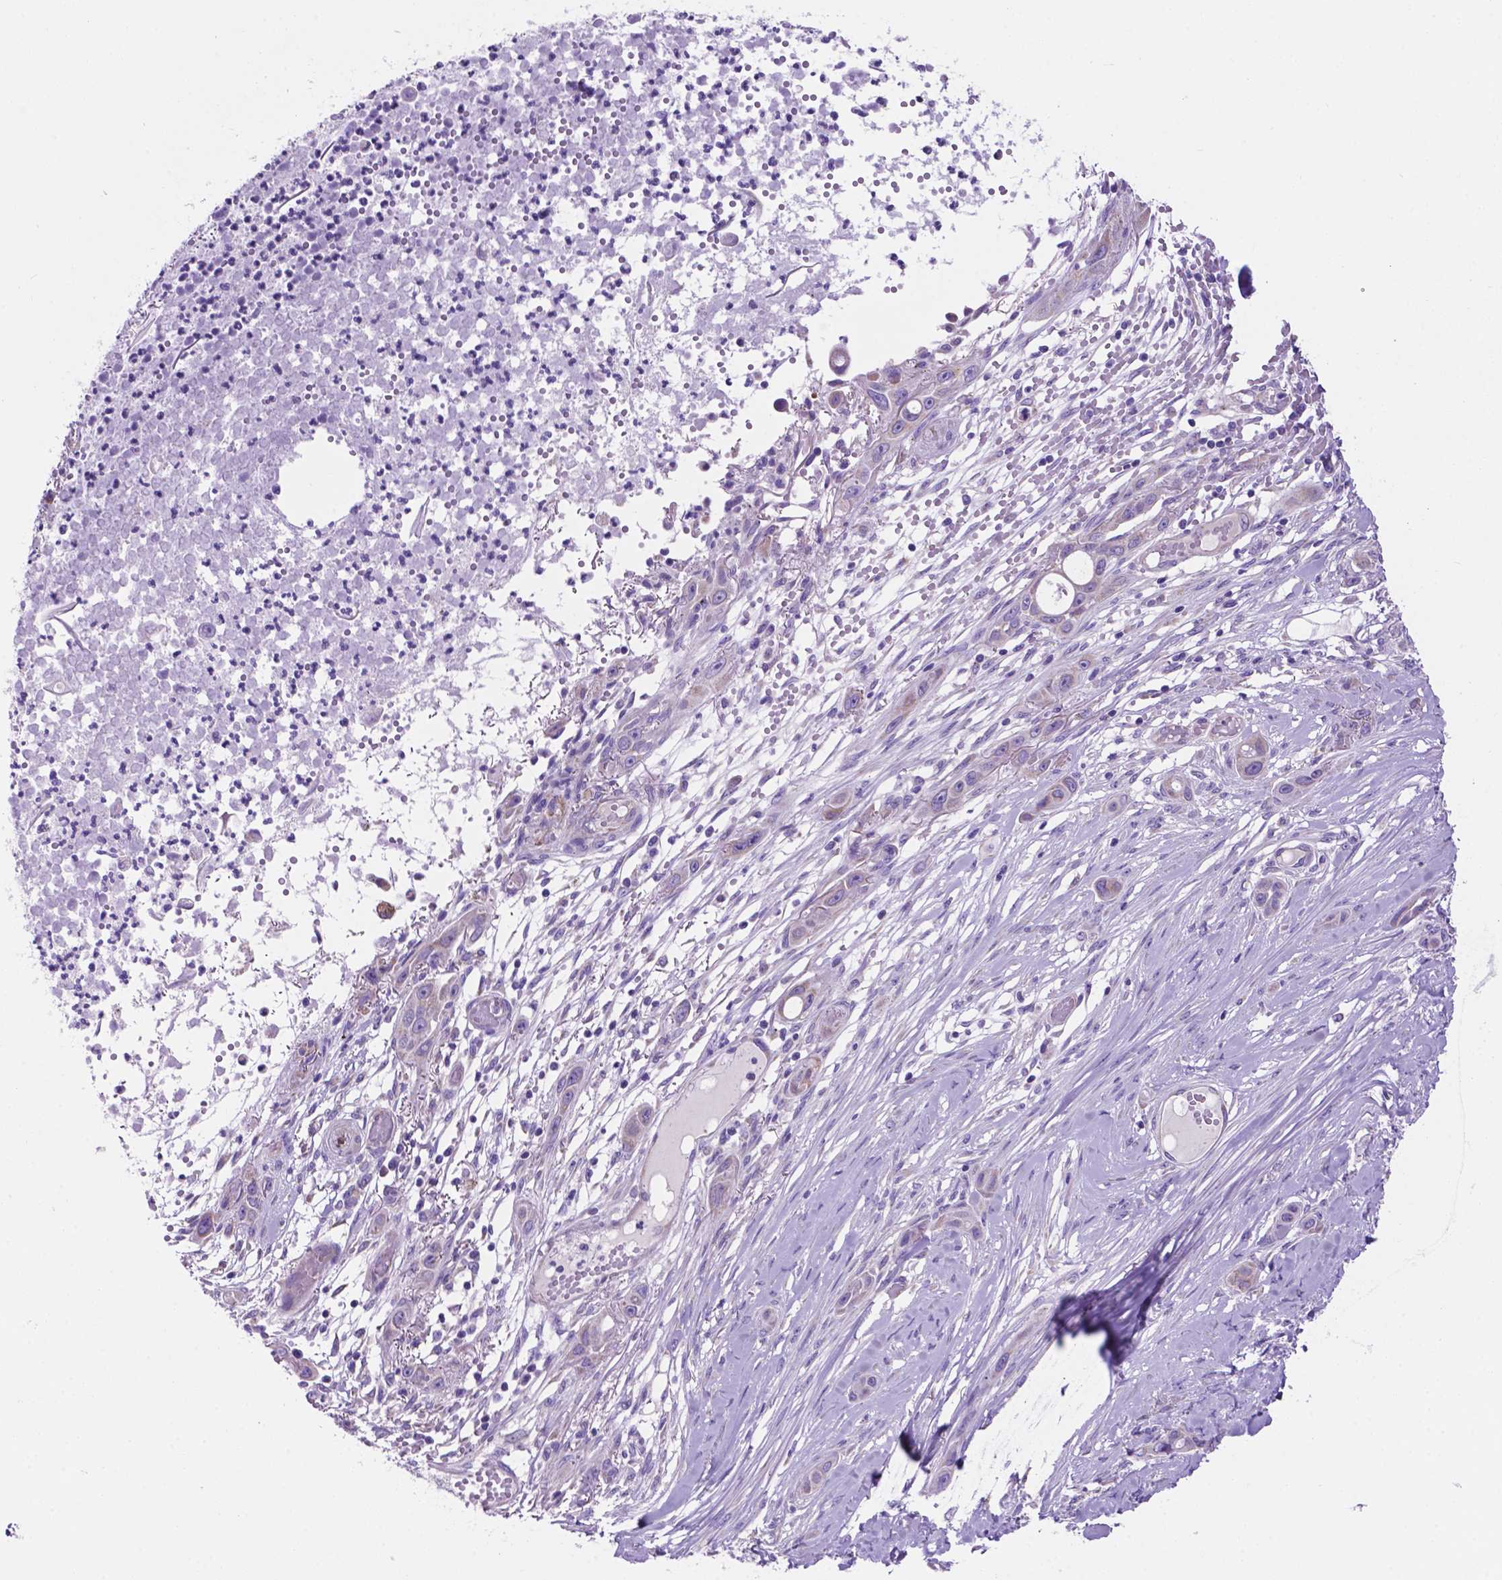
{"staining": {"intensity": "negative", "quantity": "none", "location": "none"}, "tissue": "skin cancer", "cell_type": "Tumor cells", "image_type": "cancer", "snomed": [{"axis": "morphology", "description": "Squamous cell carcinoma, NOS"}, {"axis": "topography", "description": "Skin"}], "caption": "The IHC photomicrograph has no significant positivity in tumor cells of squamous cell carcinoma (skin) tissue.", "gene": "TMEM121B", "patient": {"sex": "female", "age": 69}}